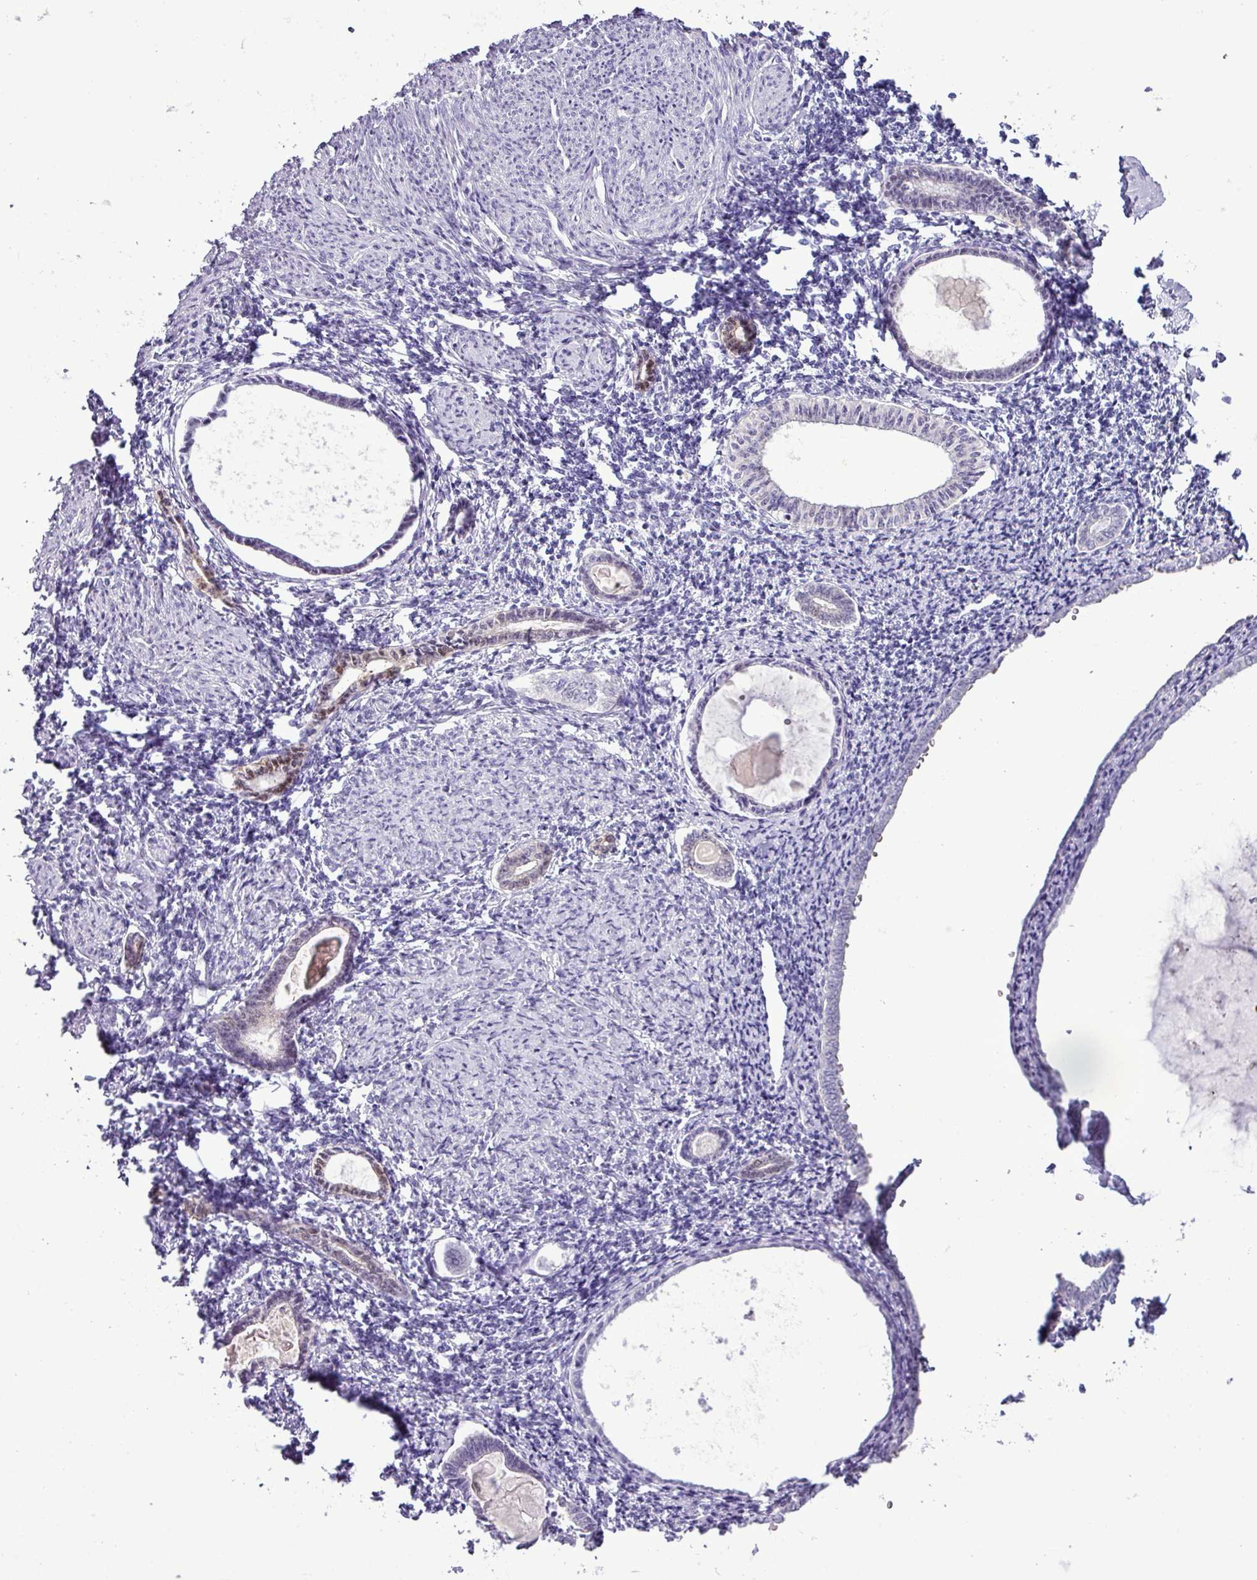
{"staining": {"intensity": "negative", "quantity": "none", "location": "none"}, "tissue": "endometrium", "cell_type": "Cells in endometrial stroma", "image_type": "normal", "snomed": [{"axis": "morphology", "description": "Normal tissue, NOS"}, {"axis": "topography", "description": "Endometrium"}], "caption": "The micrograph displays no staining of cells in endometrial stroma in benign endometrium. (Brightfield microscopy of DAB immunohistochemistry (IHC) at high magnification).", "gene": "ALDH3A1", "patient": {"sex": "female", "age": 63}}